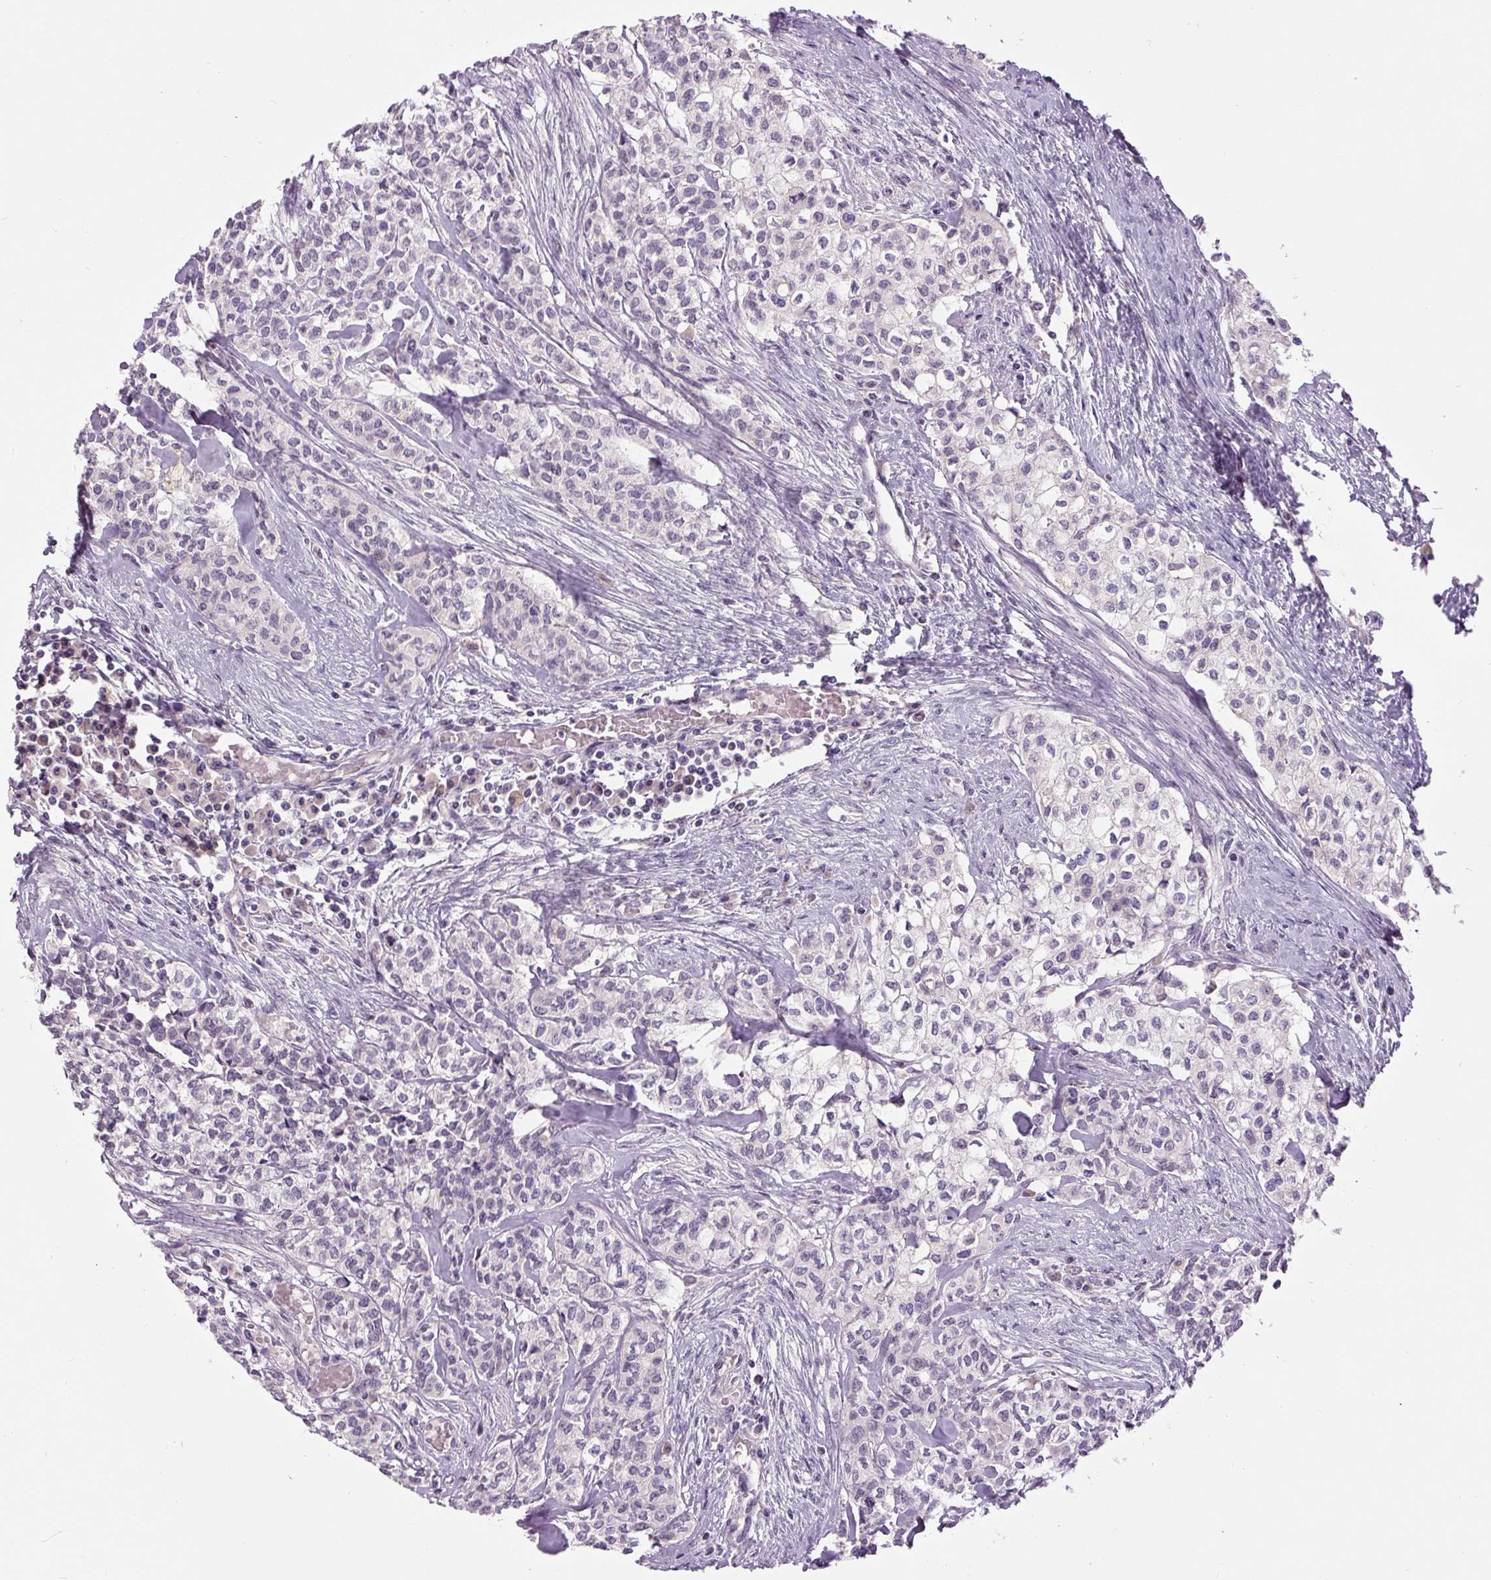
{"staining": {"intensity": "negative", "quantity": "none", "location": "none"}, "tissue": "head and neck cancer", "cell_type": "Tumor cells", "image_type": "cancer", "snomed": [{"axis": "morphology", "description": "Adenocarcinoma, NOS"}, {"axis": "topography", "description": "Head-Neck"}], "caption": "Head and neck cancer was stained to show a protein in brown. There is no significant positivity in tumor cells.", "gene": "FABP7", "patient": {"sex": "male", "age": 81}}